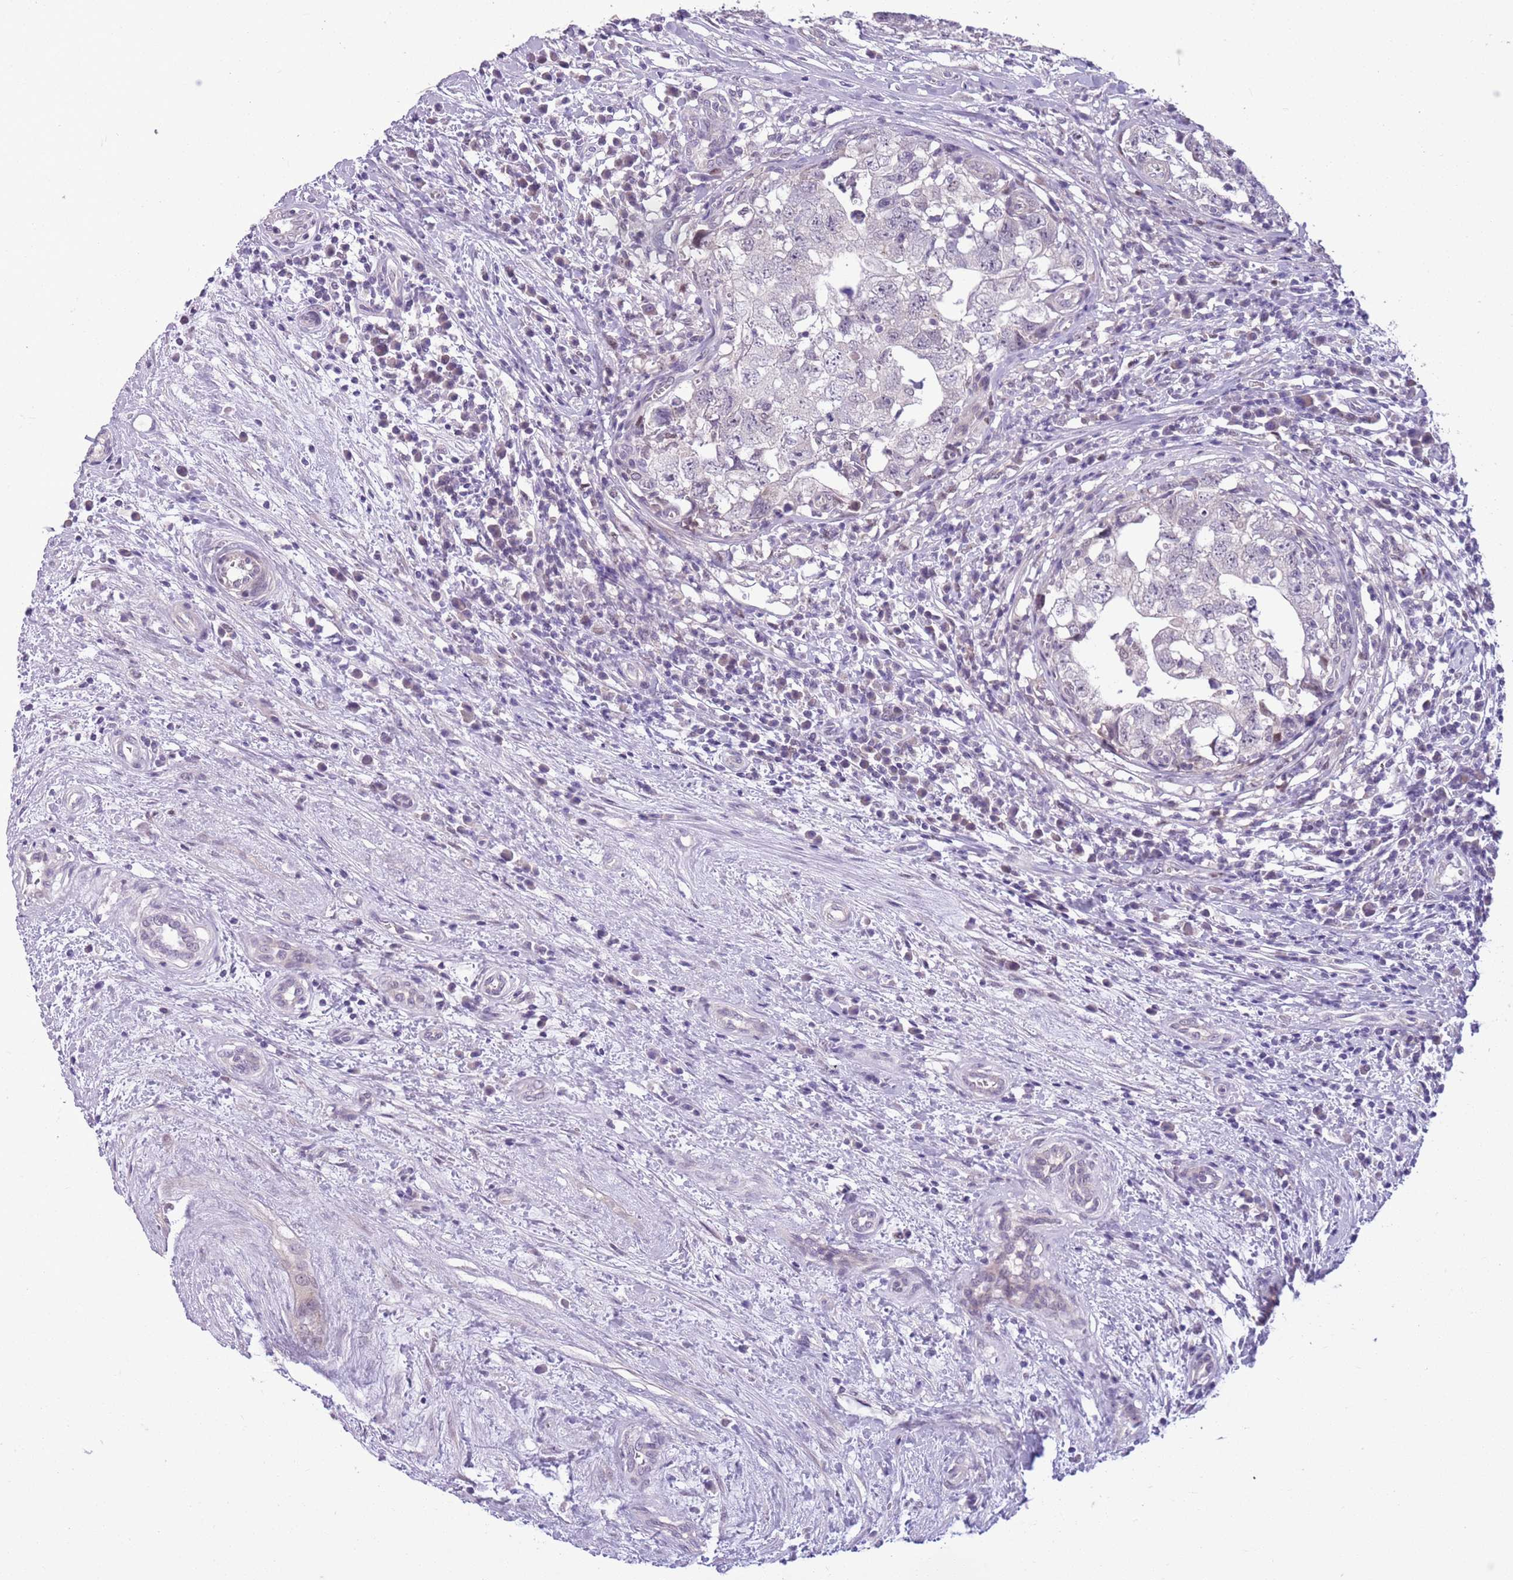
{"staining": {"intensity": "negative", "quantity": "none", "location": "none"}, "tissue": "testis cancer", "cell_type": "Tumor cells", "image_type": "cancer", "snomed": [{"axis": "morphology", "description": "Seminoma, NOS"}, {"axis": "morphology", "description": "Carcinoma, Embryonal, NOS"}, {"axis": "topography", "description": "Testis"}], "caption": "The photomicrograph exhibits no significant expression in tumor cells of testis cancer (embryonal carcinoma).", "gene": "ADCY7", "patient": {"sex": "male", "age": 29}}